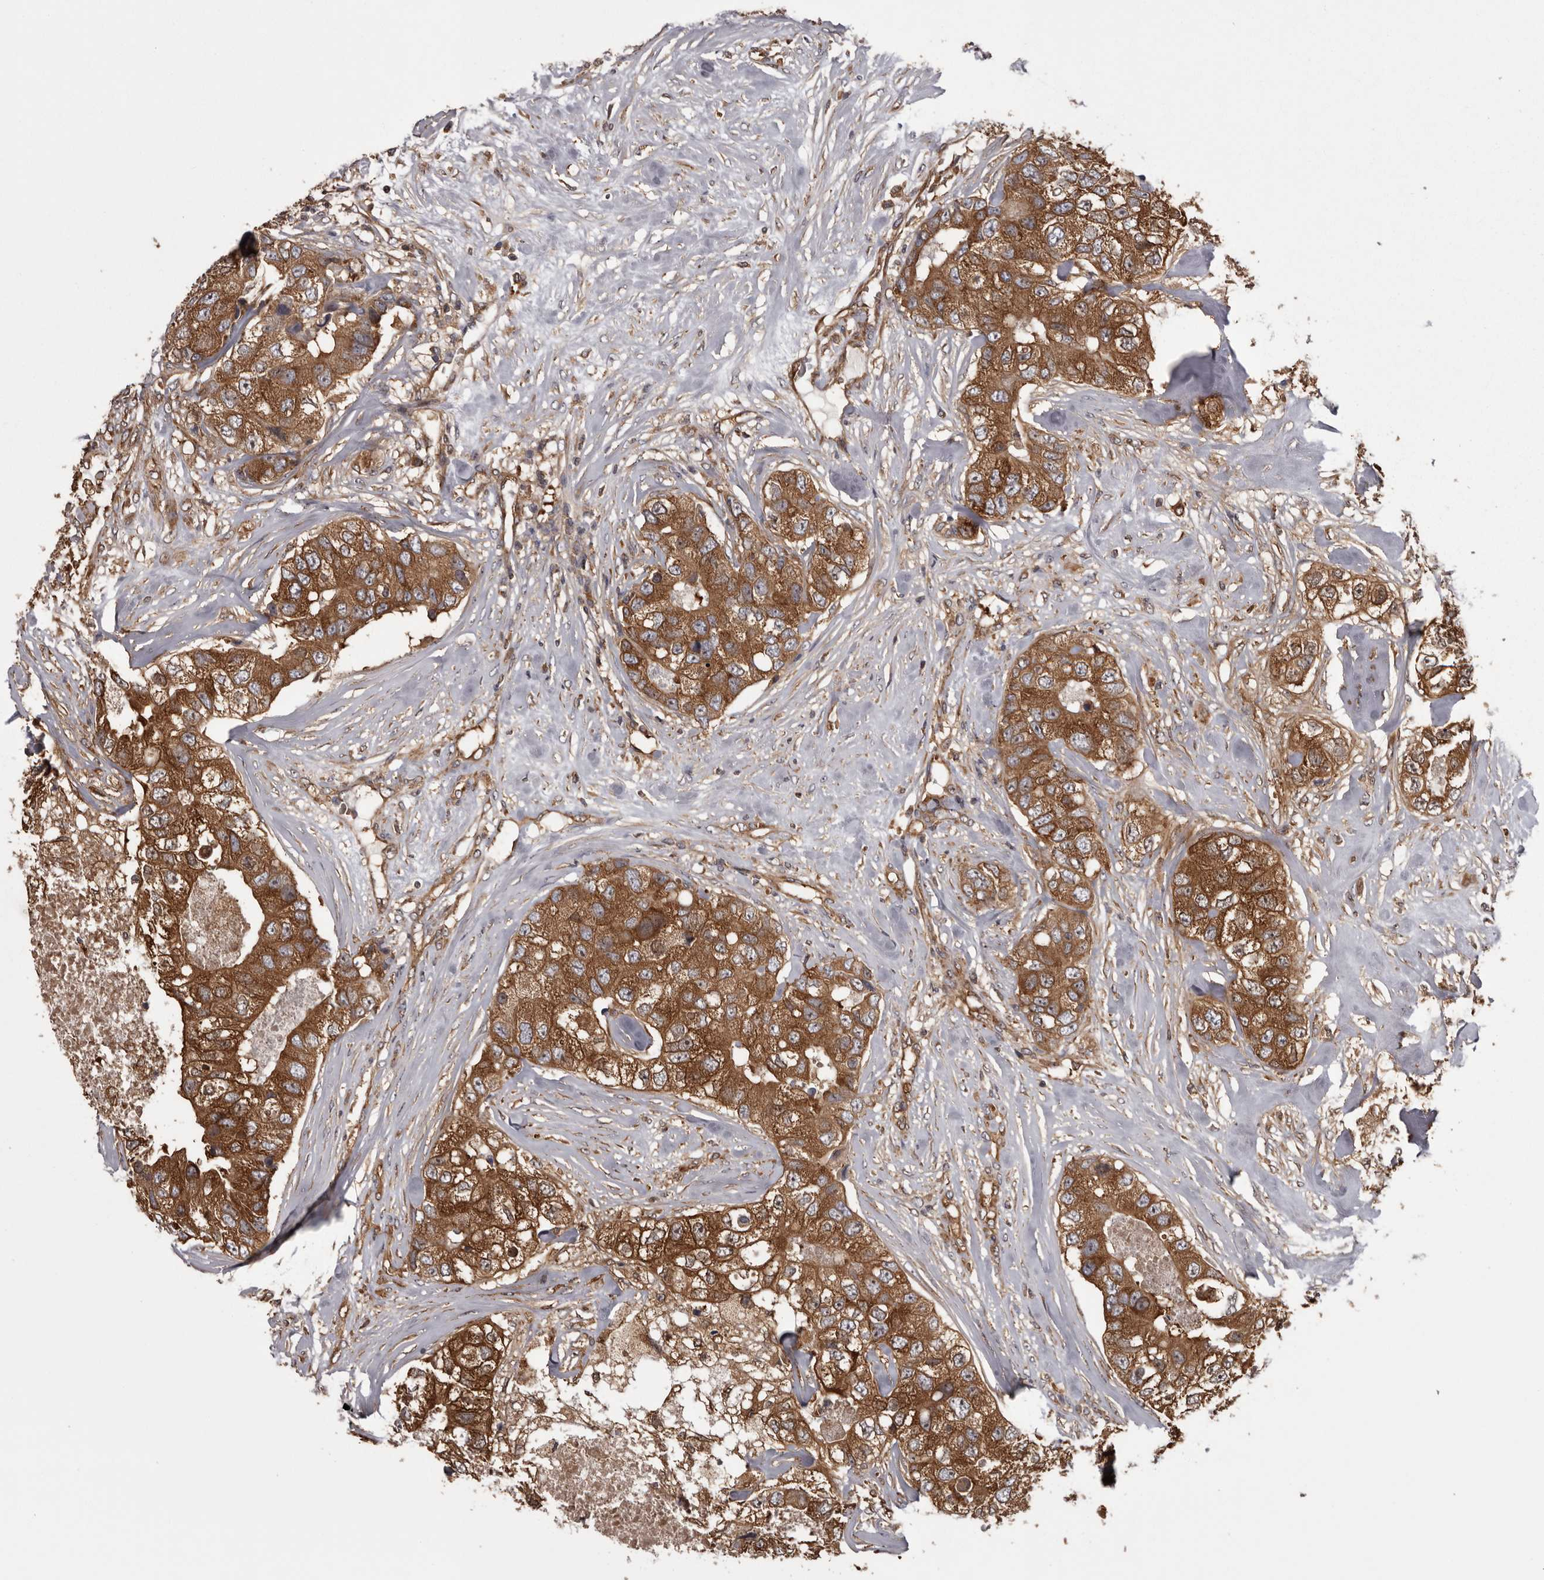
{"staining": {"intensity": "moderate", "quantity": ">75%", "location": "cytoplasmic/membranous"}, "tissue": "breast cancer", "cell_type": "Tumor cells", "image_type": "cancer", "snomed": [{"axis": "morphology", "description": "Duct carcinoma"}, {"axis": "topography", "description": "Breast"}], "caption": "Protein expression analysis of human breast cancer reveals moderate cytoplasmic/membranous staining in about >75% of tumor cells.", "gene": "DARS1", "patient": {"sex": "female", "age": 62}}